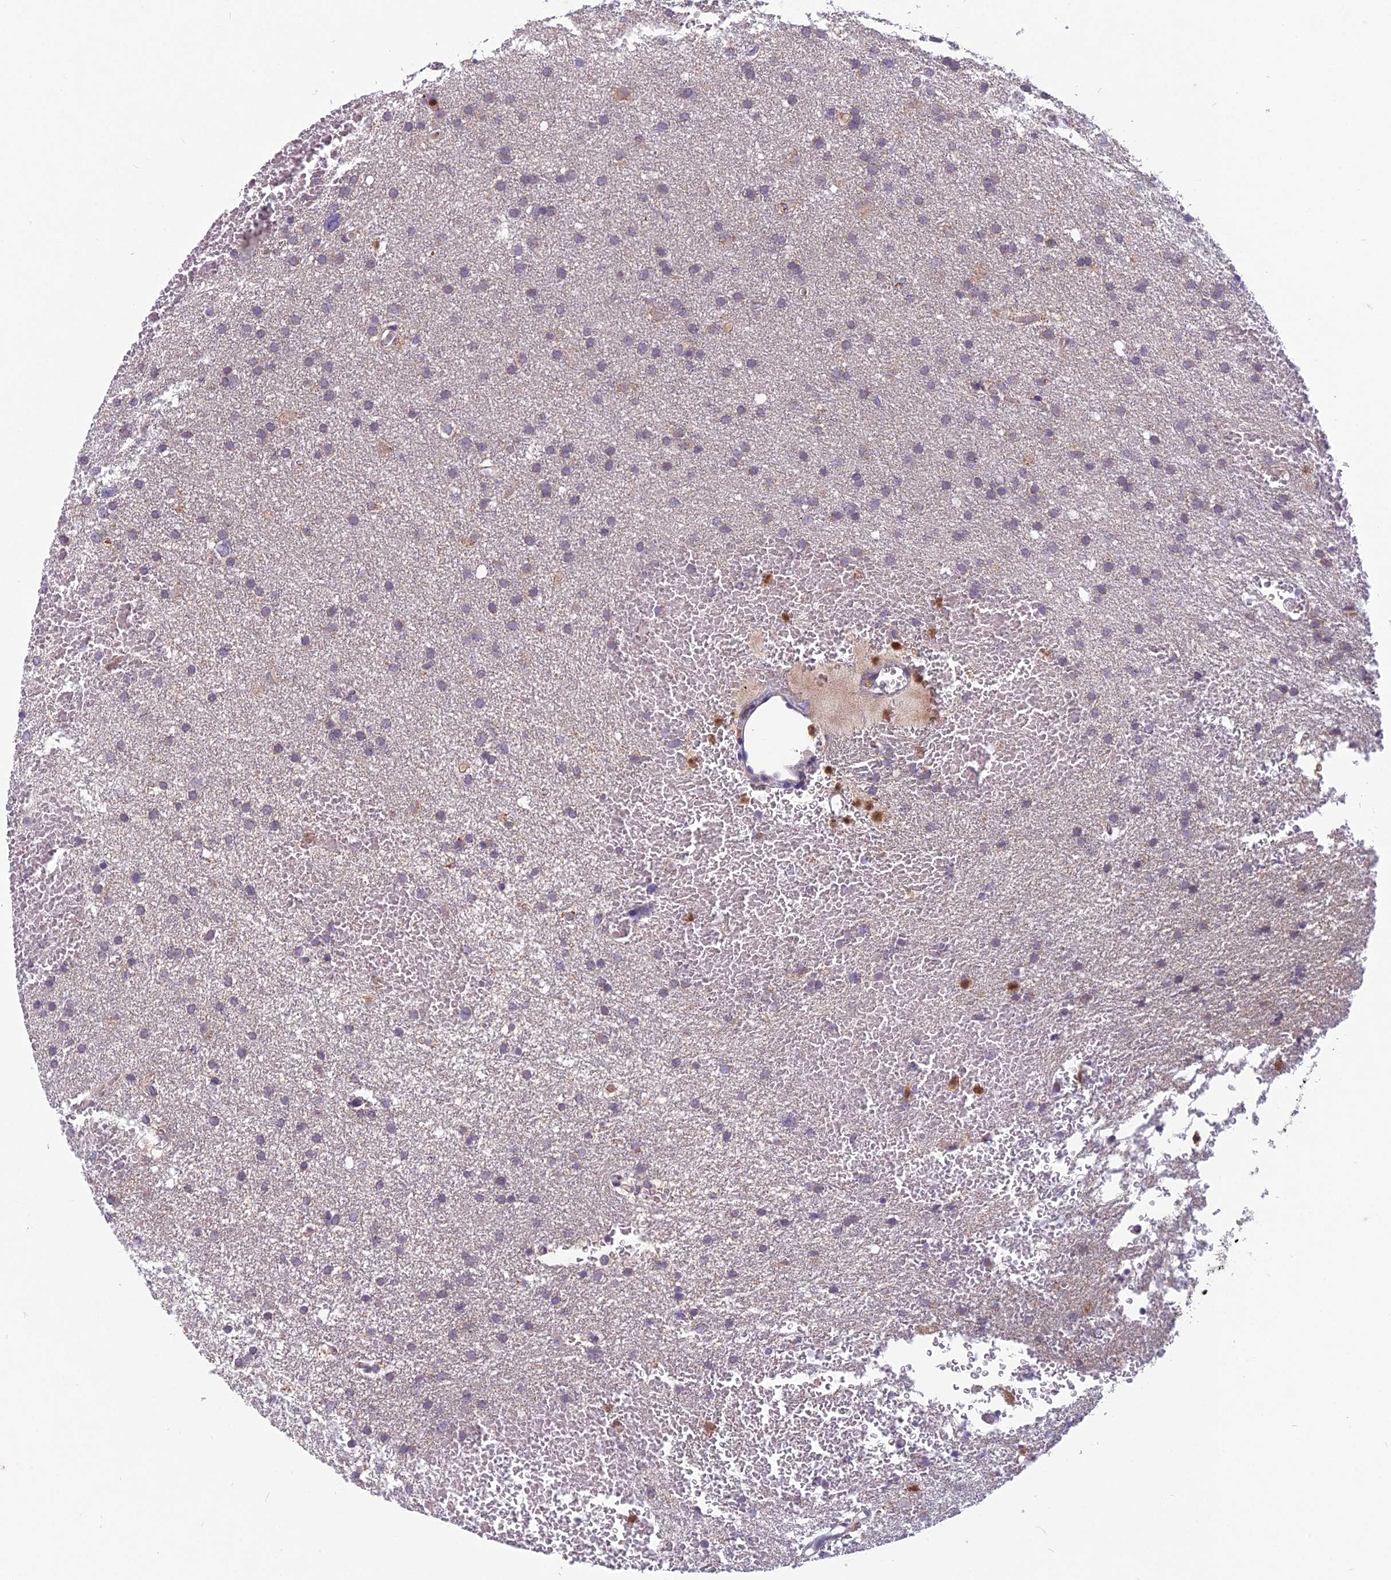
{"staining": {"intensity": "weak", "quantity": "<25%", "location": "cytoplasmic/membranous"}, "tissue": "glioma", "cell_type": "Tumor cells", "image_type": "cancer", "snomed": [{"axis": "morphology", "description": "Glioma, malignant, High grade"}, {"axis": "topography", "description": "Cerebral cortex"}], "caption": "Immunohistochemistry (IHC) histopathology image of human glioma stained for a protein (brown), which exhibits no staining in tumor cells.", "gene": "ENSG00000188897", "patient": {"sex": "female", "age": 36}}